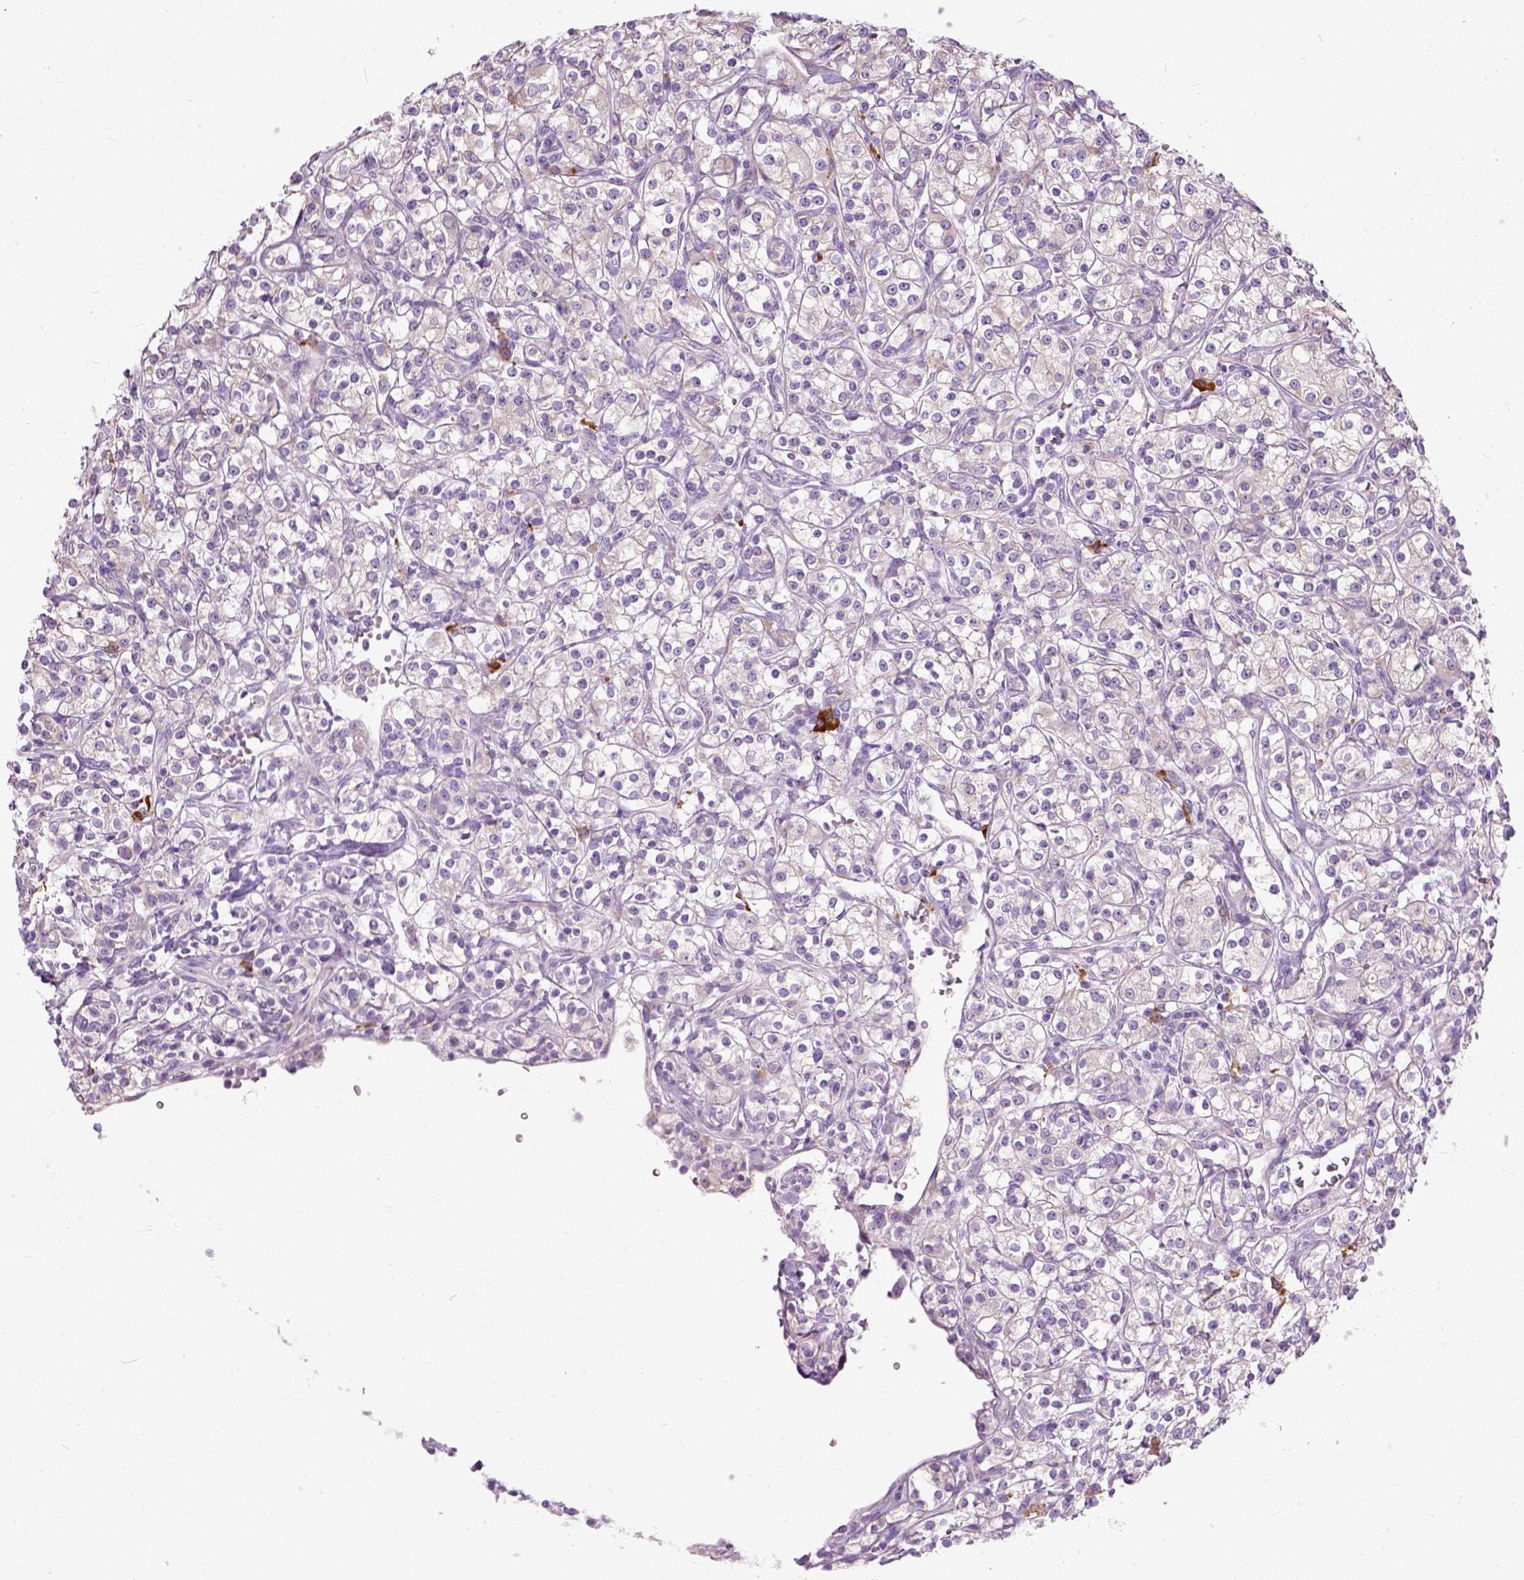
{"staining": {"intensity": "negative", "quantity": "none", "location": "none"}, "tissue": "renal cancer", "cell_type": "Tumor cells", "image_type": "cancer", "snomed": [{"axis": "morphology", "description": "Adenocarcinoma, NOS"}, {"axis": "topography", "description": "Kidney"}], "caption": "Protein analysis of renal adenocarcinoma displays no significant positivity in tumor cells.", "gene": "TRIM72", "patient": {"sex": "male", "age": 77}}